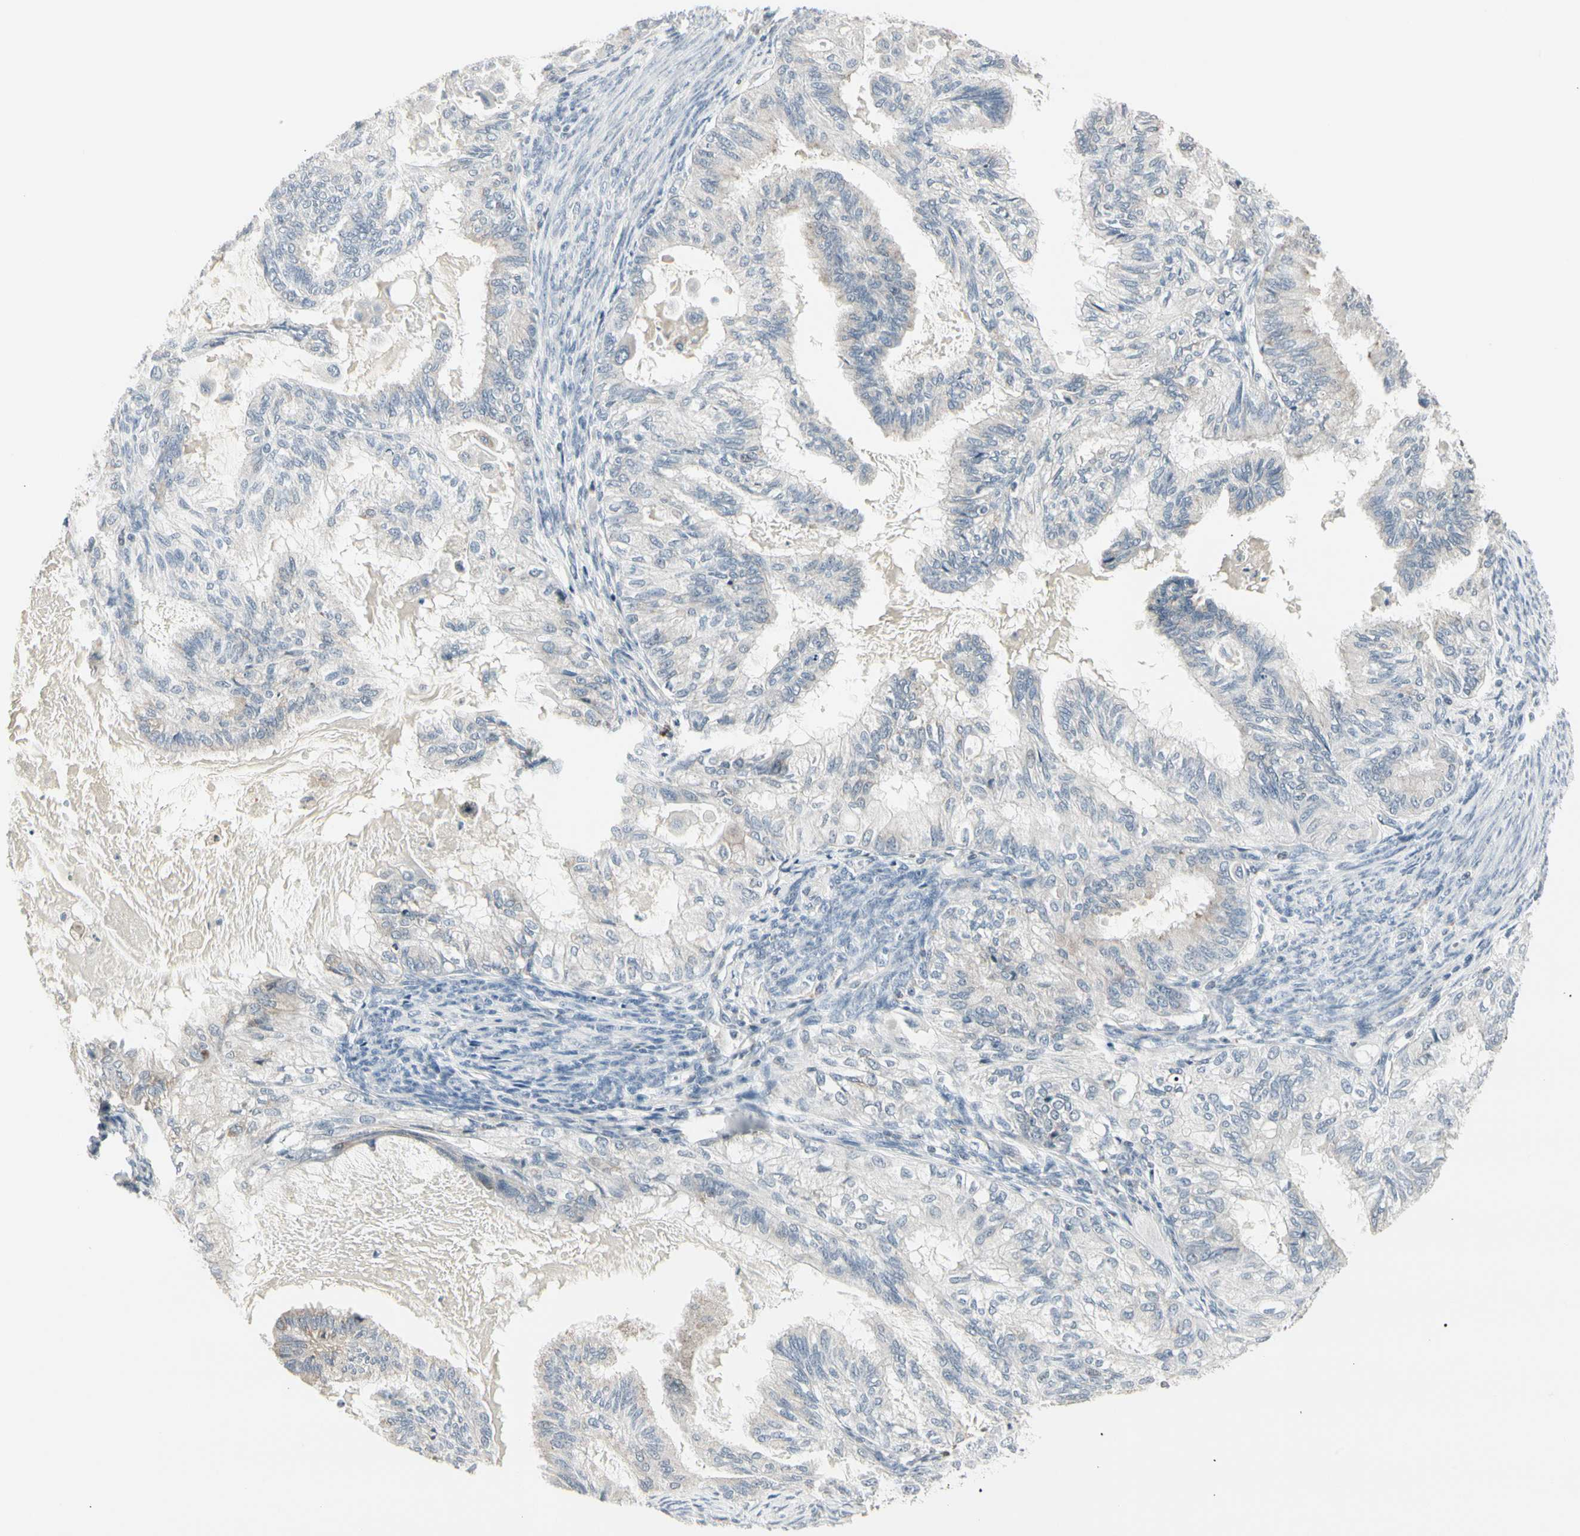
{"staining": {"intensity": "negative", "quantity": "none", "location": "none"}, "tissue": "cervical cancer", "cell_type": "Tumor cells", "image_type": "cancer", "snomed": [{"axis": "morphology", "description": "Normal tissue, NOS"}, {"axis": "morphology", "description": "Adenocarcinoma, NOS"}, {"axis": "topography", "description": "Cervix"}, {"axis": "topography", "description": "Endometrium"}], "caption": "Immunohistochemical staining of cervical adenocarcinoma exhibits no significant staining in tumor cells.", "gene": "TMEM176A", "patient": {"sex": "female", "age": 86}}